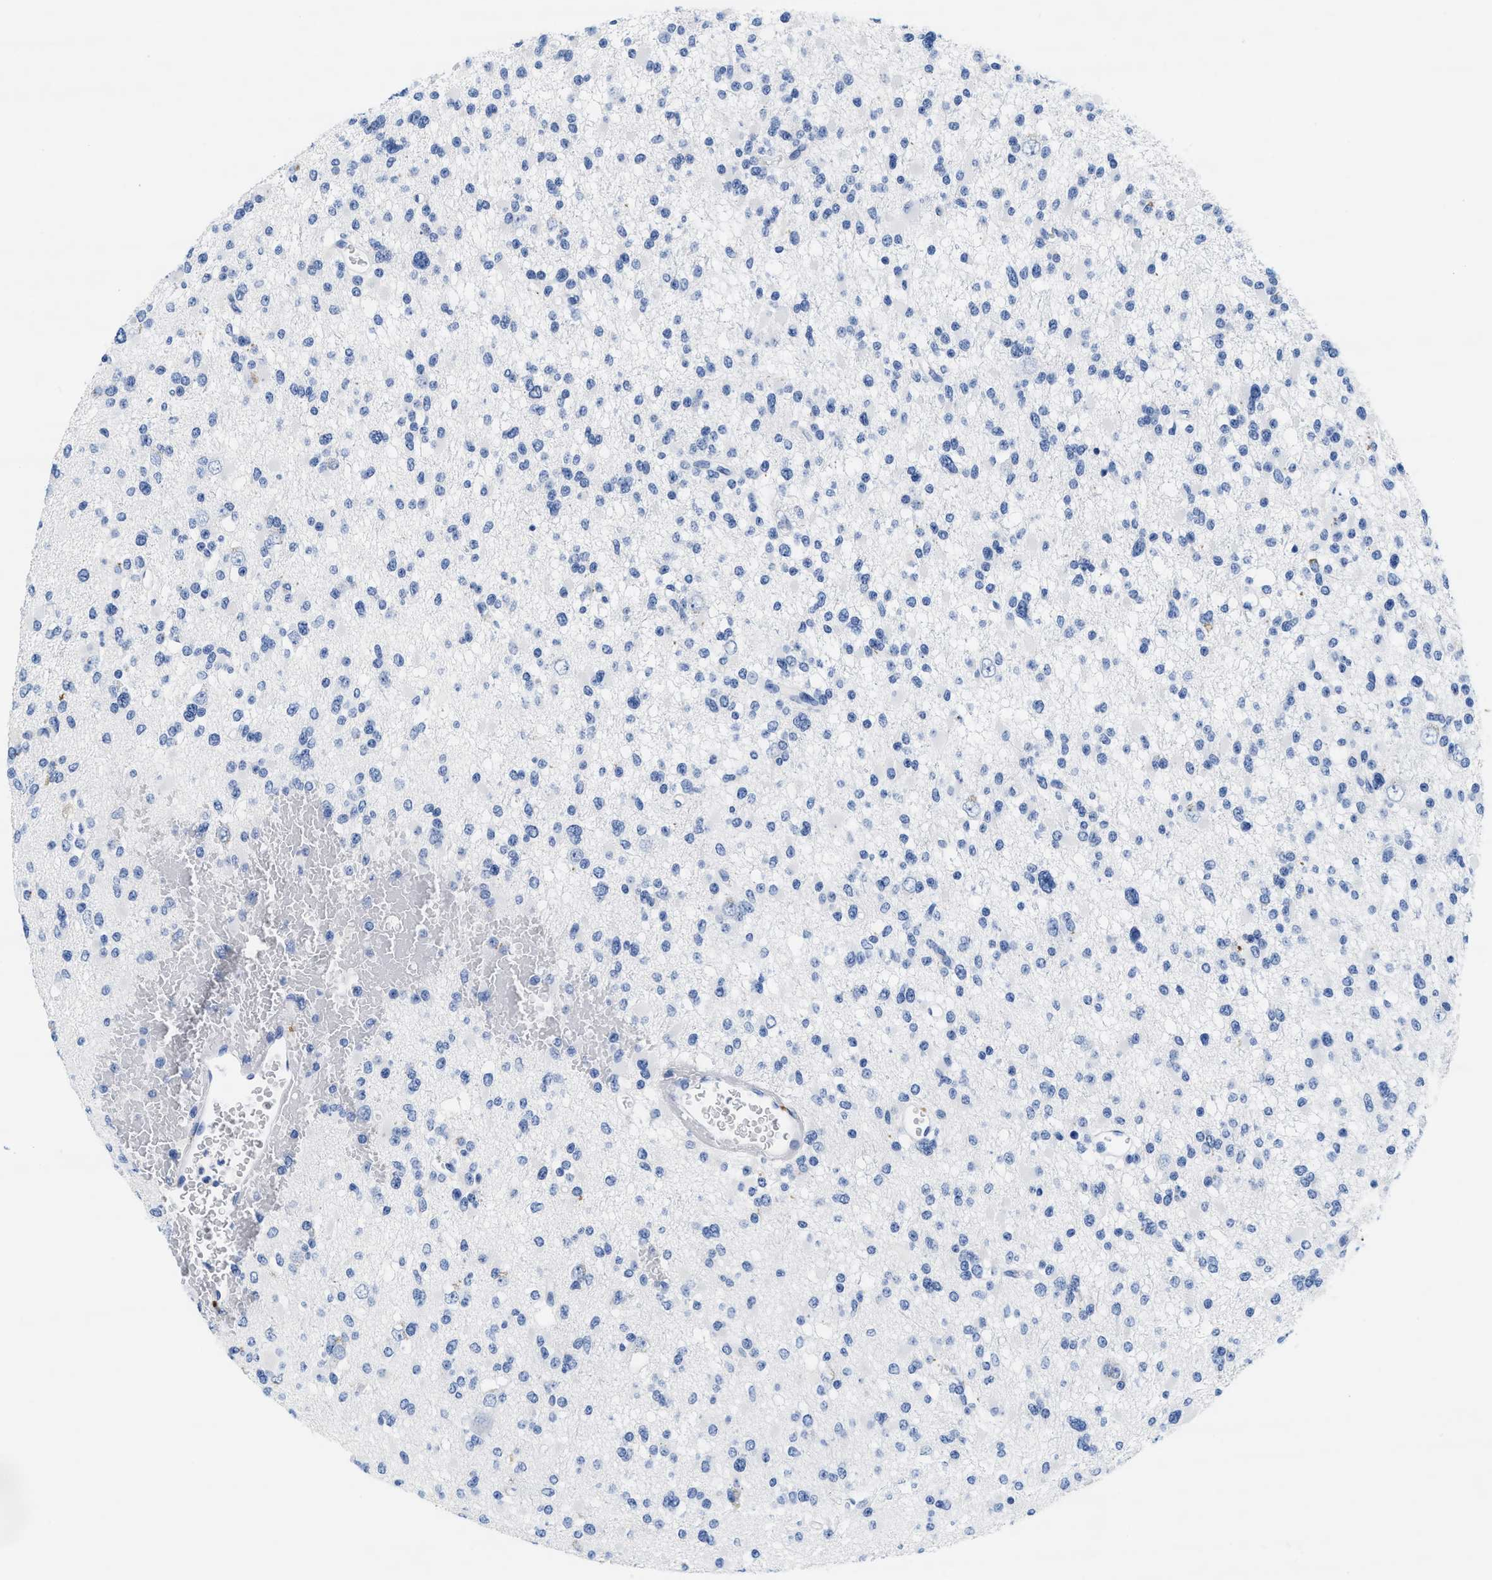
{"staining": {"intensity": "negative", "quantity": "none", "location": "none"}, "tissue": "glioma", "cell_type": "Tumor cells", "image_type": "cancer", "snomed": [{"axis": "morphology", "description": "Glioma, malignant, Low grade"}, {"axis": "topography", "description": "Brain"}], "caption": "Tumor cells show no significant protein expression in low-grade glioma (malignant).", "gene": "TTC3", "patient": {"sex": "female", "age": 22}}